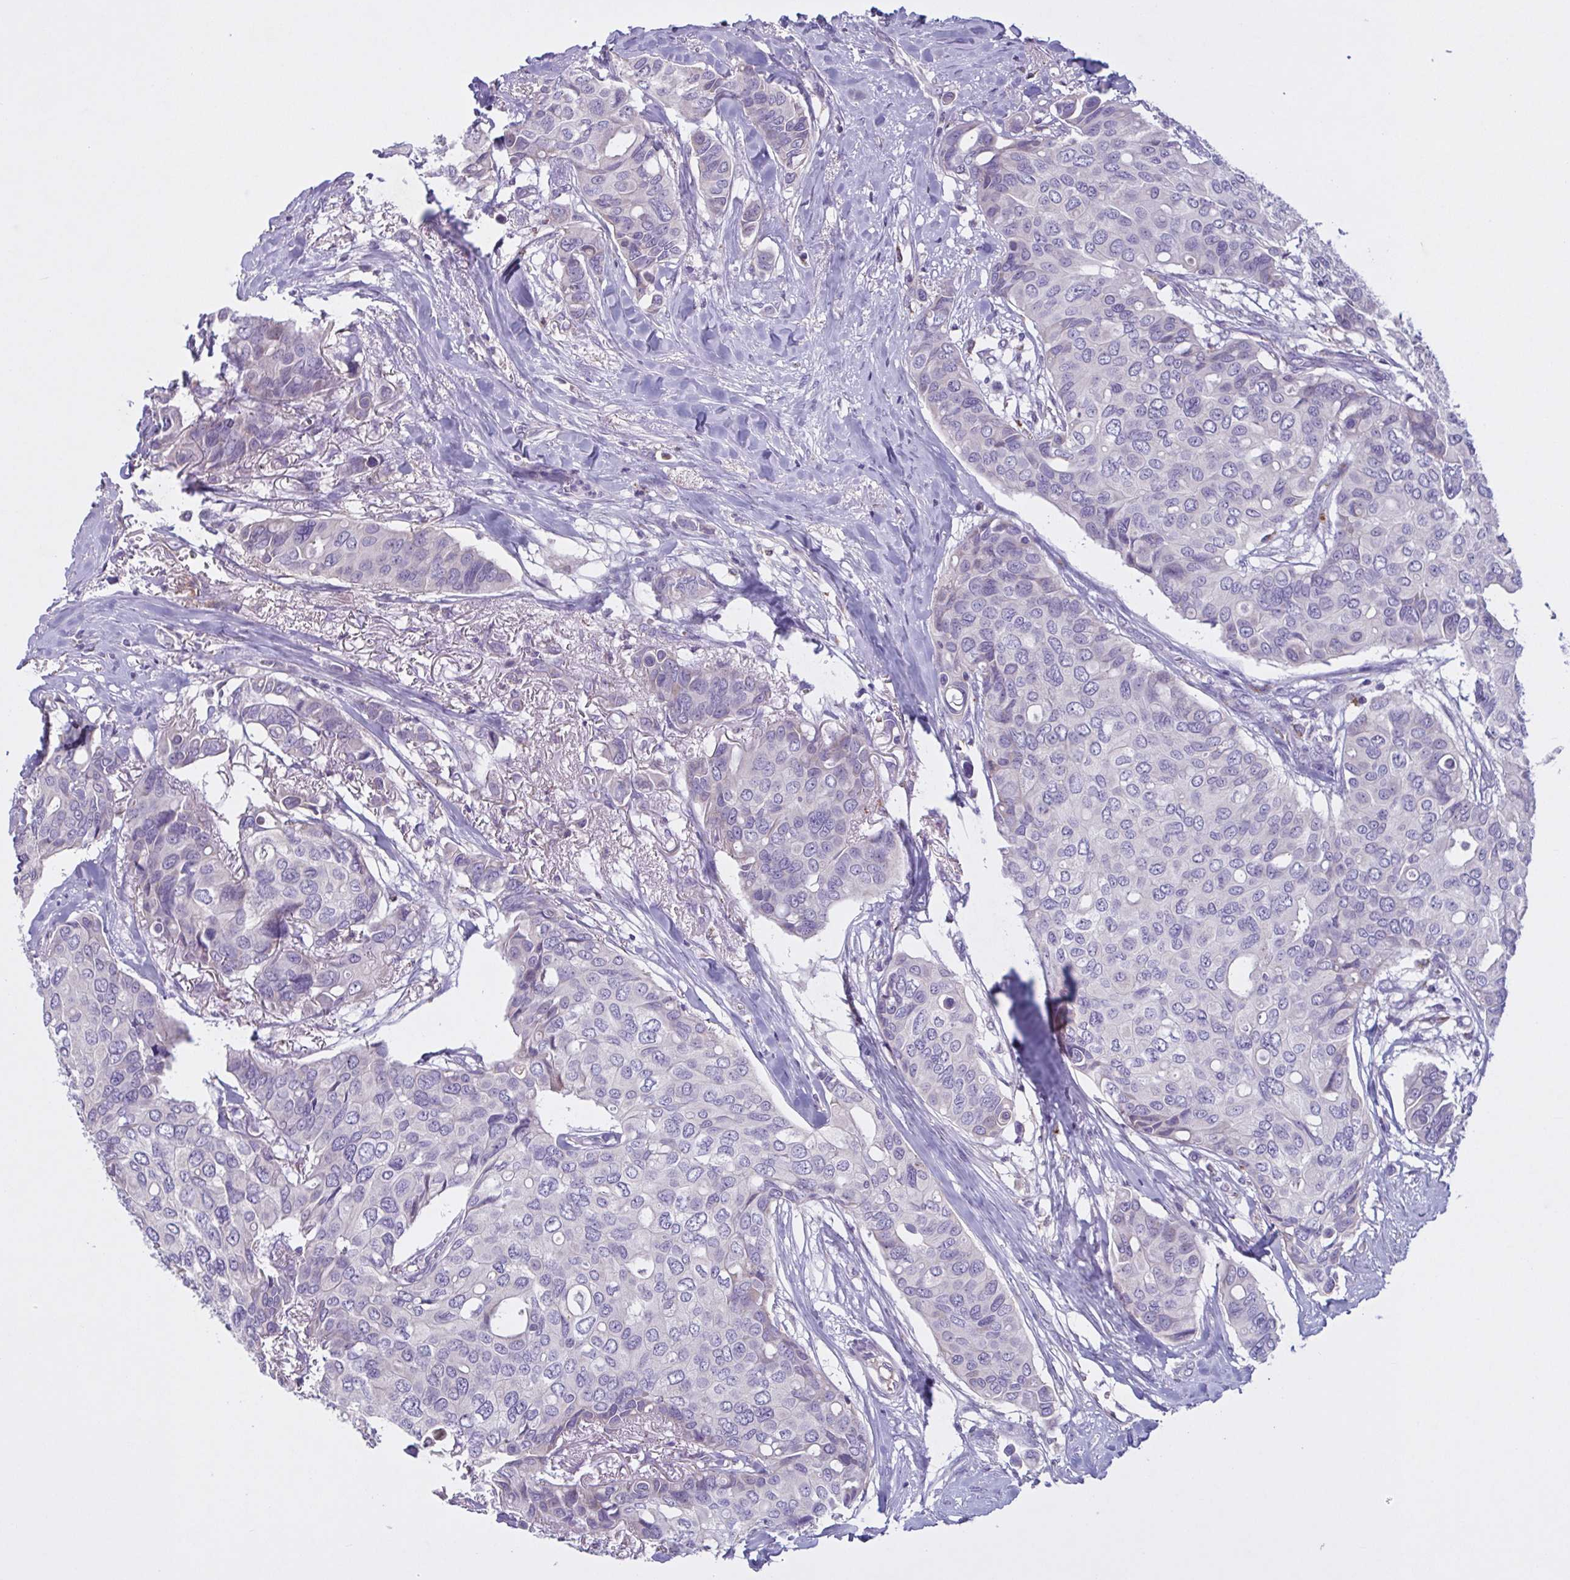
{"staining": {"intensity": "negative", "quantity": "none", "location": "none"}, "tissue": "breast cancer", "cell_type": "Tumor cells", "image_type": "cancer", "snomed": [{"axis": "morphology", "description": "Duct carcinoma"}, {"axis": "topography", "description": "Breast"}], "caption": "A high-resolution image shows IHC staining of breast cancer, which shows no significant expression in tumor cells.", "gene": "F13B", "patient": {"sex": "female", "age": 54}}